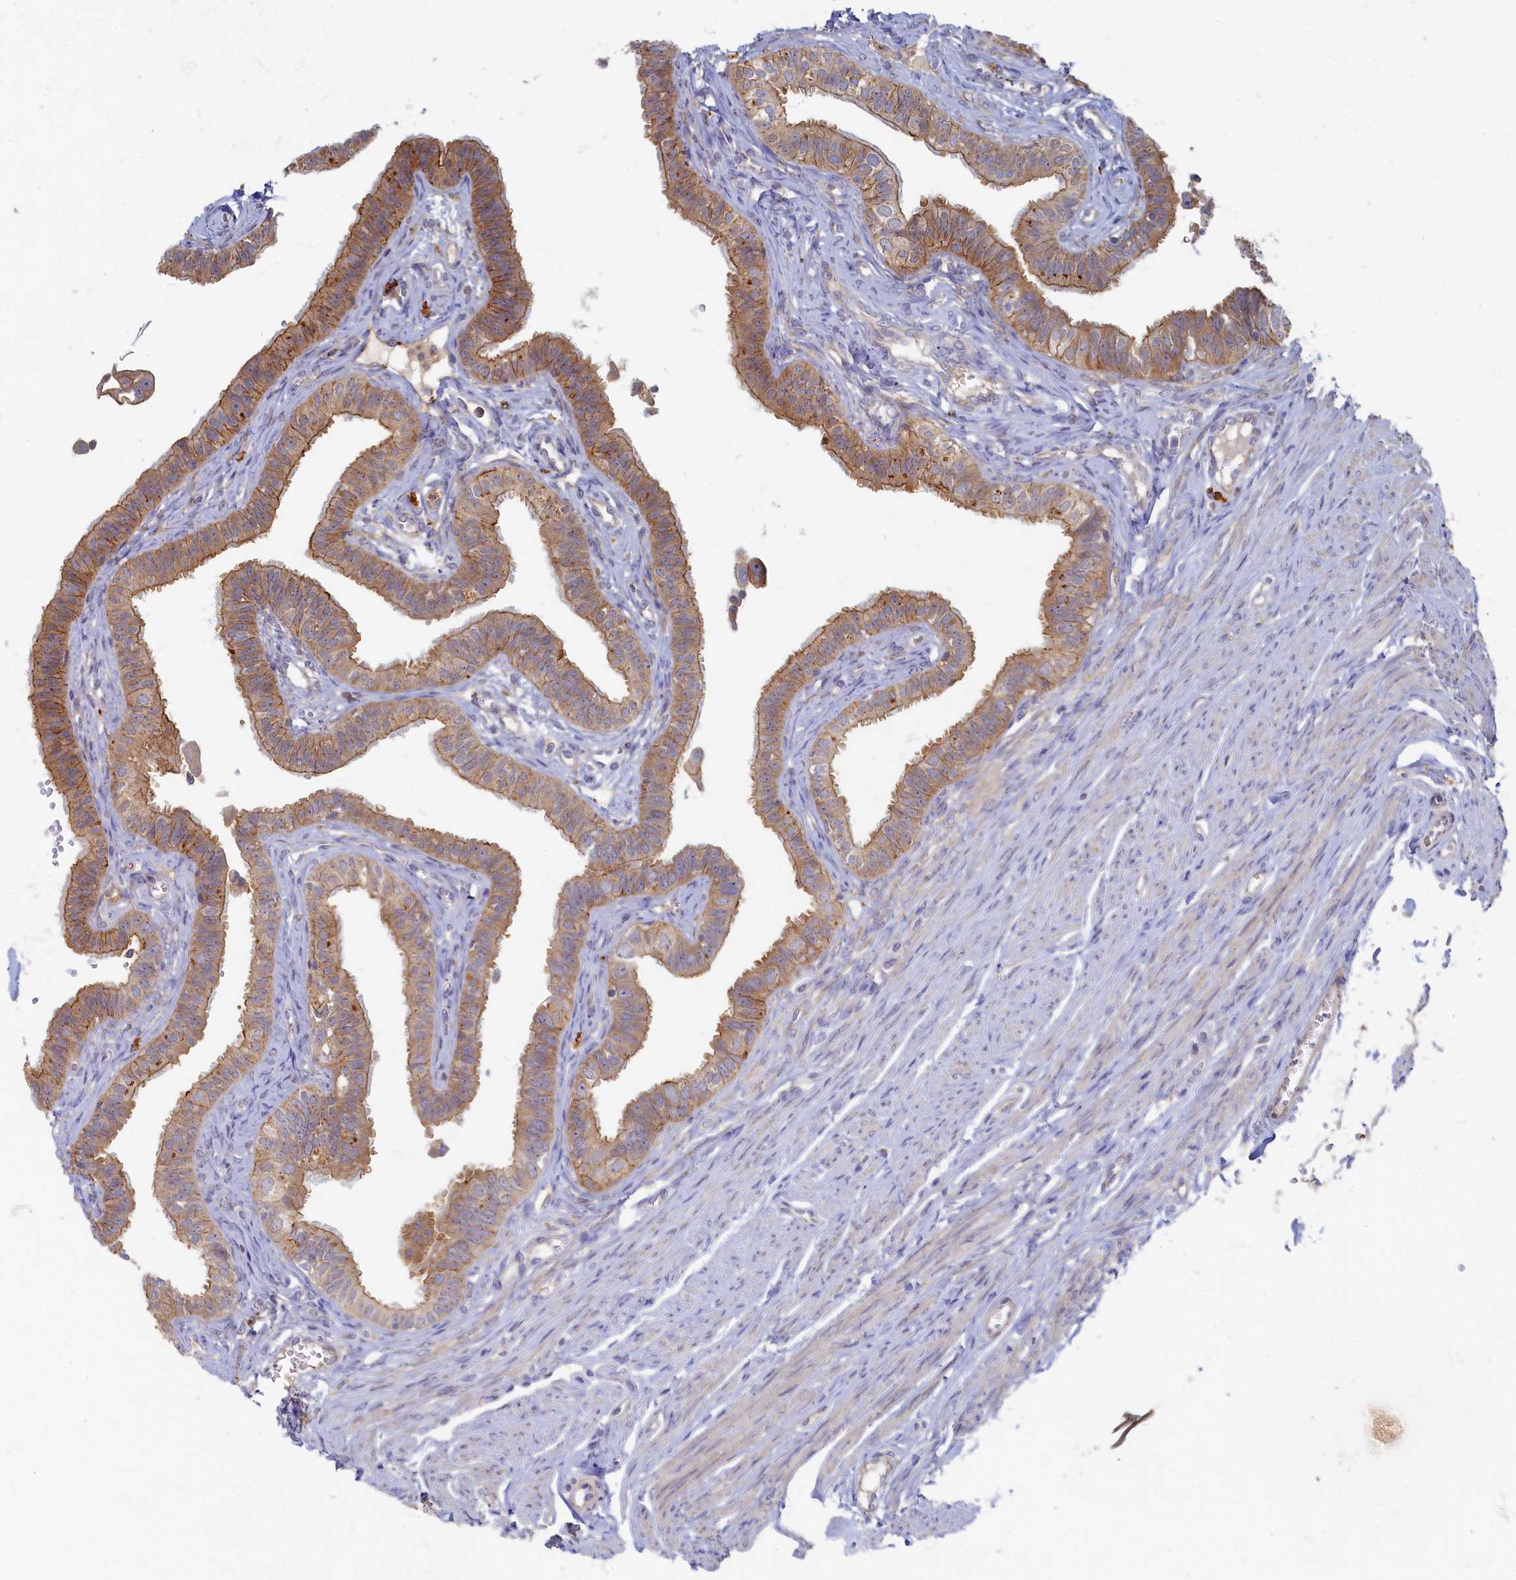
{"staining": {"intensity": "moderate", "quantity": ">75%", "location": "cytoplasmic/membranous"}, "tissue": "fallopian tube", "cell_type": "Glandular cells", "image_type": "normal", "snomed": [{"axis": "morphology", "description": "Normal tissue, NOS"}, {"axis": "morphology", "description": "Carcinoma, NOS"}, {"axis": "topography", "description": "Fallopian tube"}, {"axis": "topography", "description": "Ovary"}], "caption": "An image of human fallopian tube stained for a protein exhibits moderate cytoplasmic/membranous brown staining in glandular cells.", "gene": "PSMG2", "patient": {"sex": "female", "age": 59}}